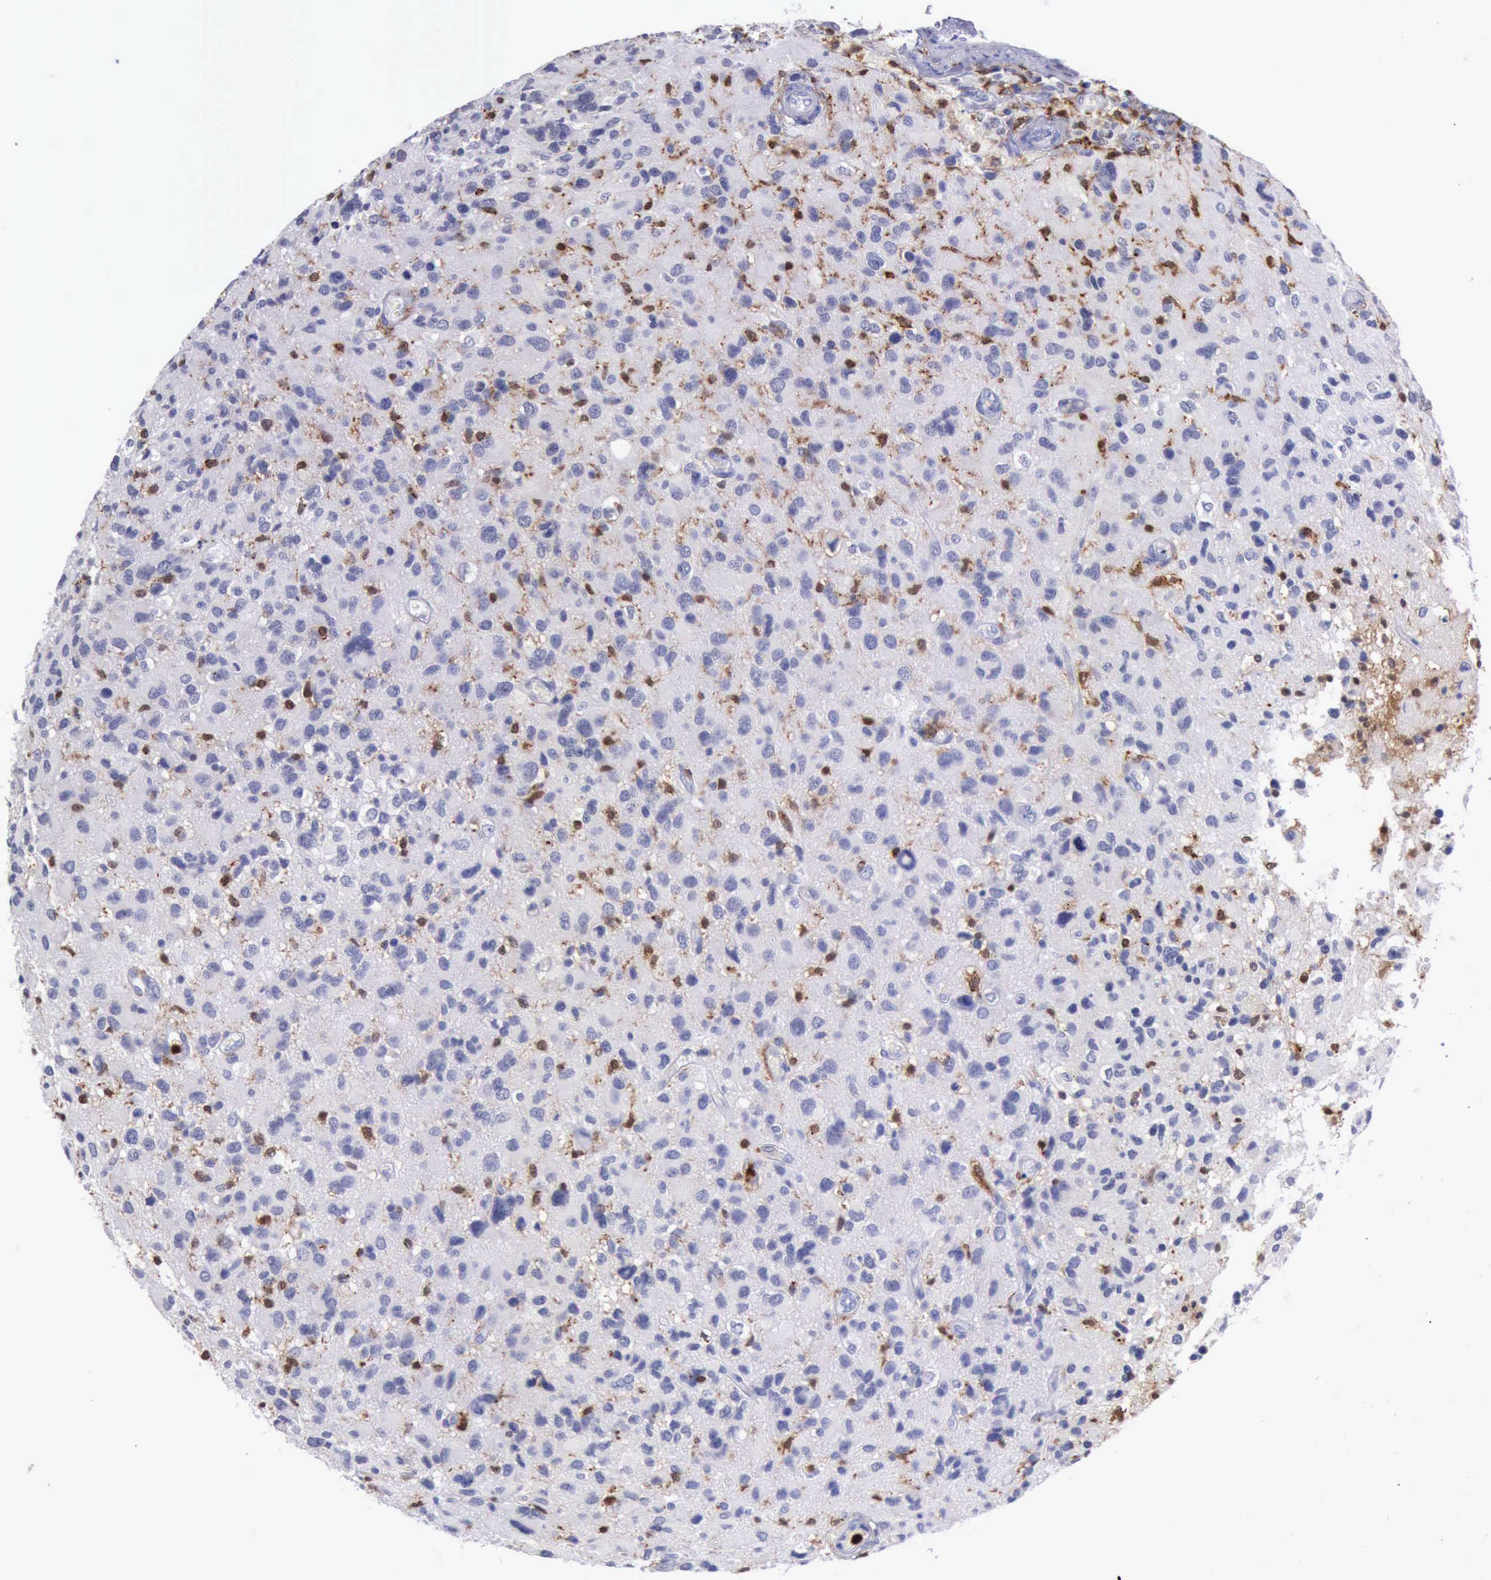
{"staining": {"intensity": "negative", "quantity": "none", "location": "none"}, "tissue": "glioma", "cell_type": "Tumor cells", "image_type": "cancer", "snomed": [{"axis": "morphology", "description": "Glioma, malignant, High grade"}, {"axis": "topography", "description": "Brain"}], "caption": "The image displays no significant expression in tumor cells of glioma.", "gene": "CSTA", "patient": {"sex": "male", "age": 69}}